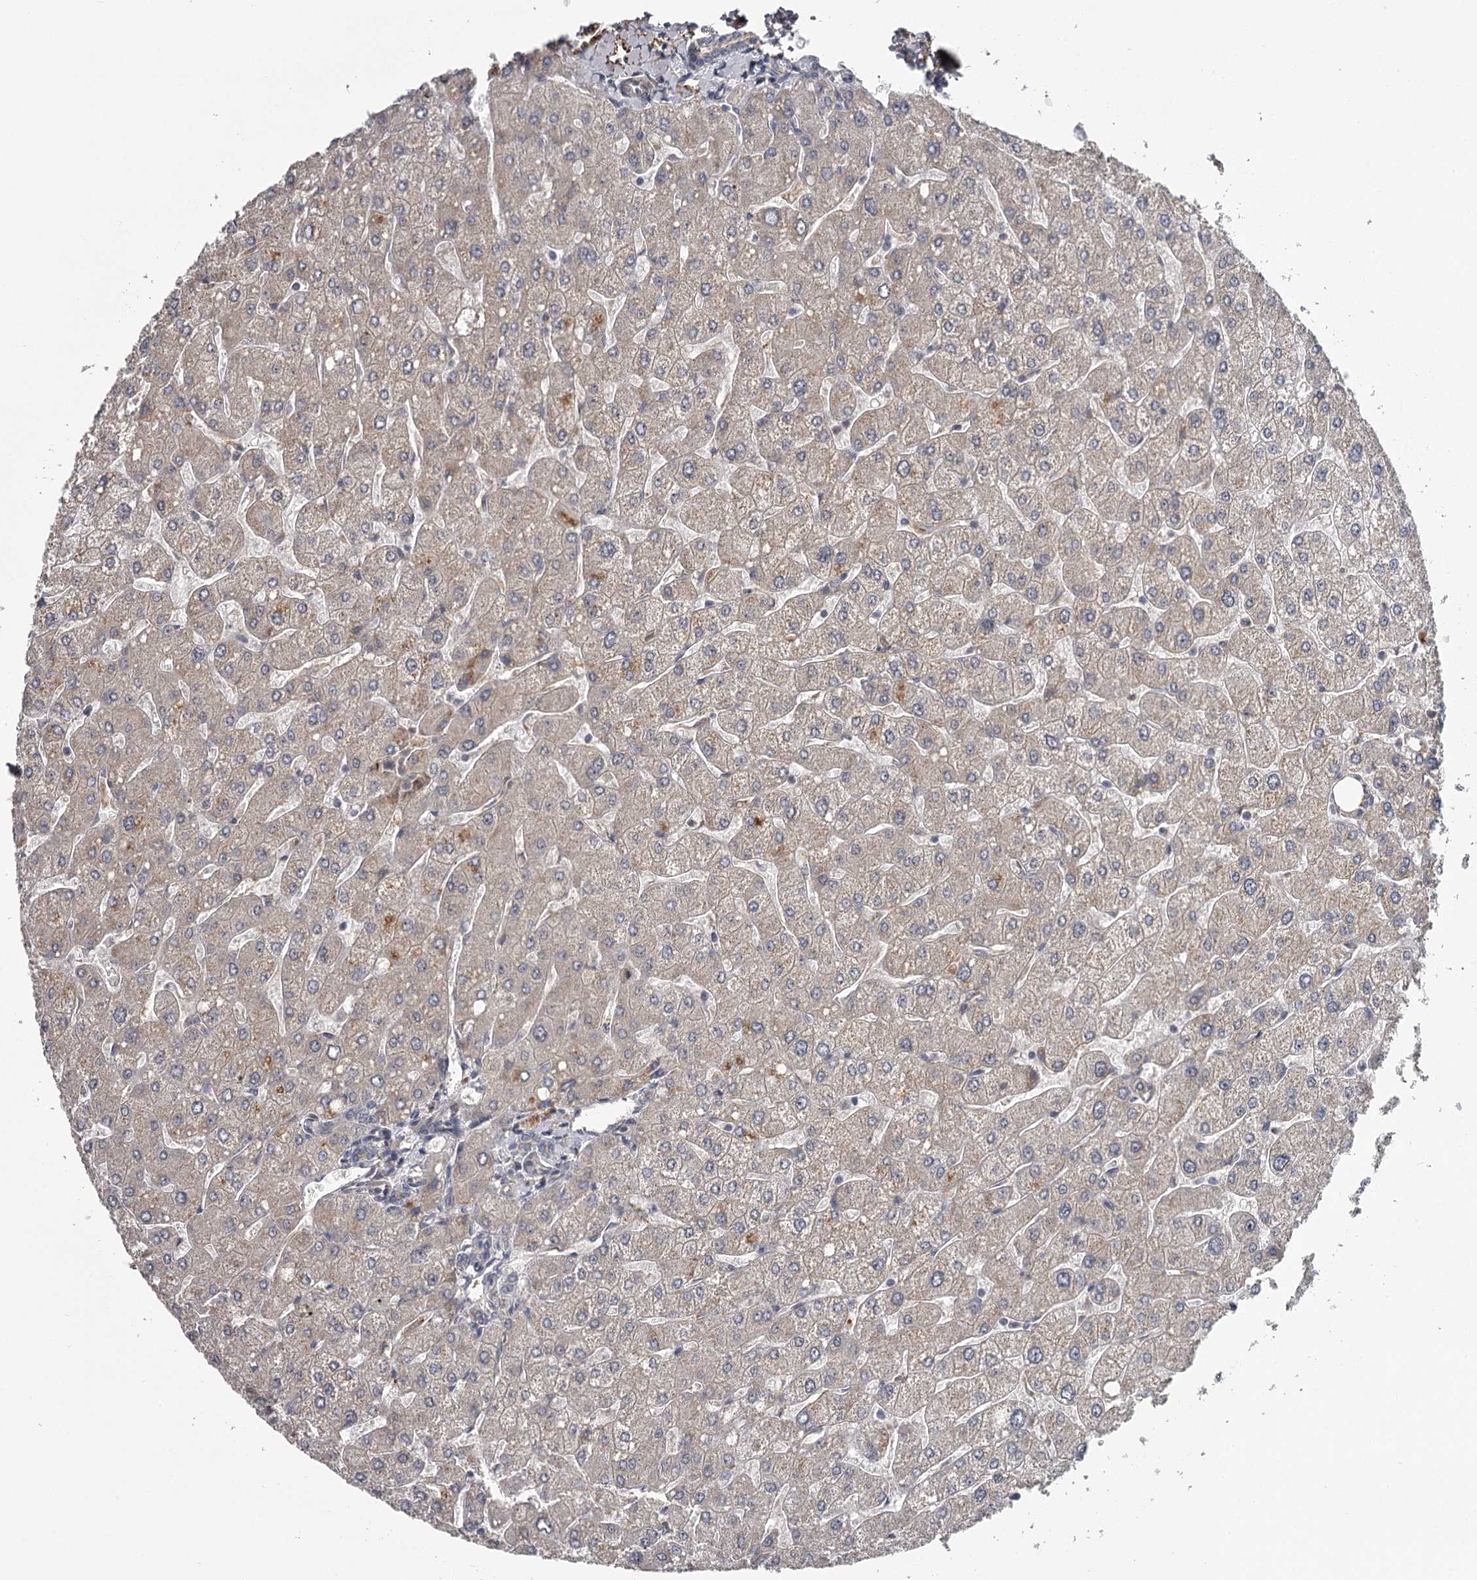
{"staining": {"intensity": "negative", "quantity": "none", "location": "none"}, "tissue": "liver", "cell_type": "Cholangiocytes", "image_type": "normal", "snomed": [{"axis": "morphology", "description": "Normal tissue, NOS"}, {"axis": "topography", "description": "Liver"}], "caption": "This is an immunohistochemistry histopathology image of benign liver. There is no expression in cholangiocytes.", "gene": "CWF19L2", "patient": {"sex": "male", "age": 55}}